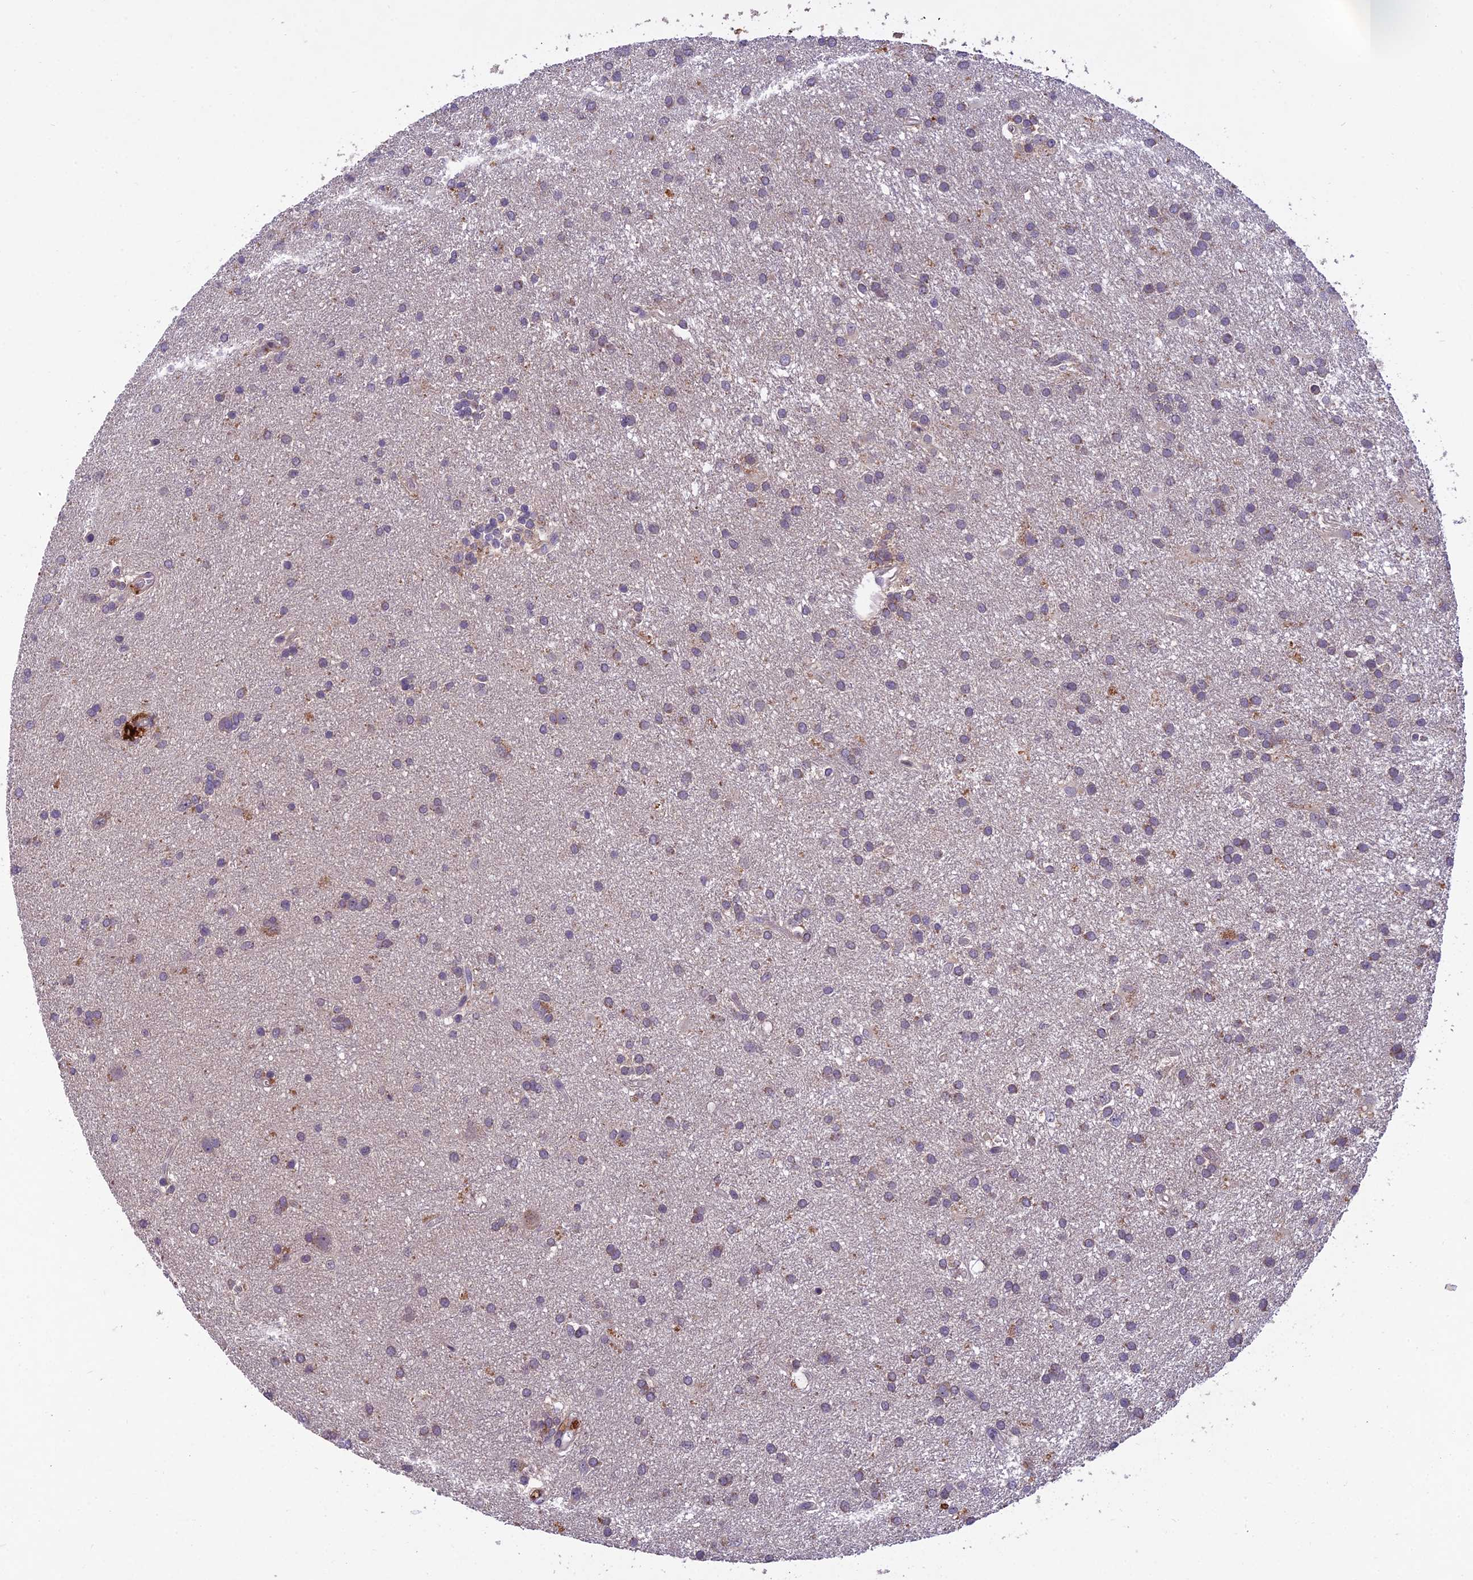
{"staining": {"intensity": "weak", "quantity": "25%-75%", "location": "cytoplasmic/membranous"}, "tissue": "glioma", "cell_type": "Tumor cells", "image_type": "cancer", "snomed": [{"axis": "morphology", "description": "Glioma, malignant, Low grade"}, {"axis": "topography", "description": "Brain"}], "caption": "This is an image of immunohistochemistry (IHC) staining of glioma, which shows weak positivity in the cytoplasmic/membranous of tumor cells.", "gene": "CENPL", "patient": {"sex": "male", "age": 66}}